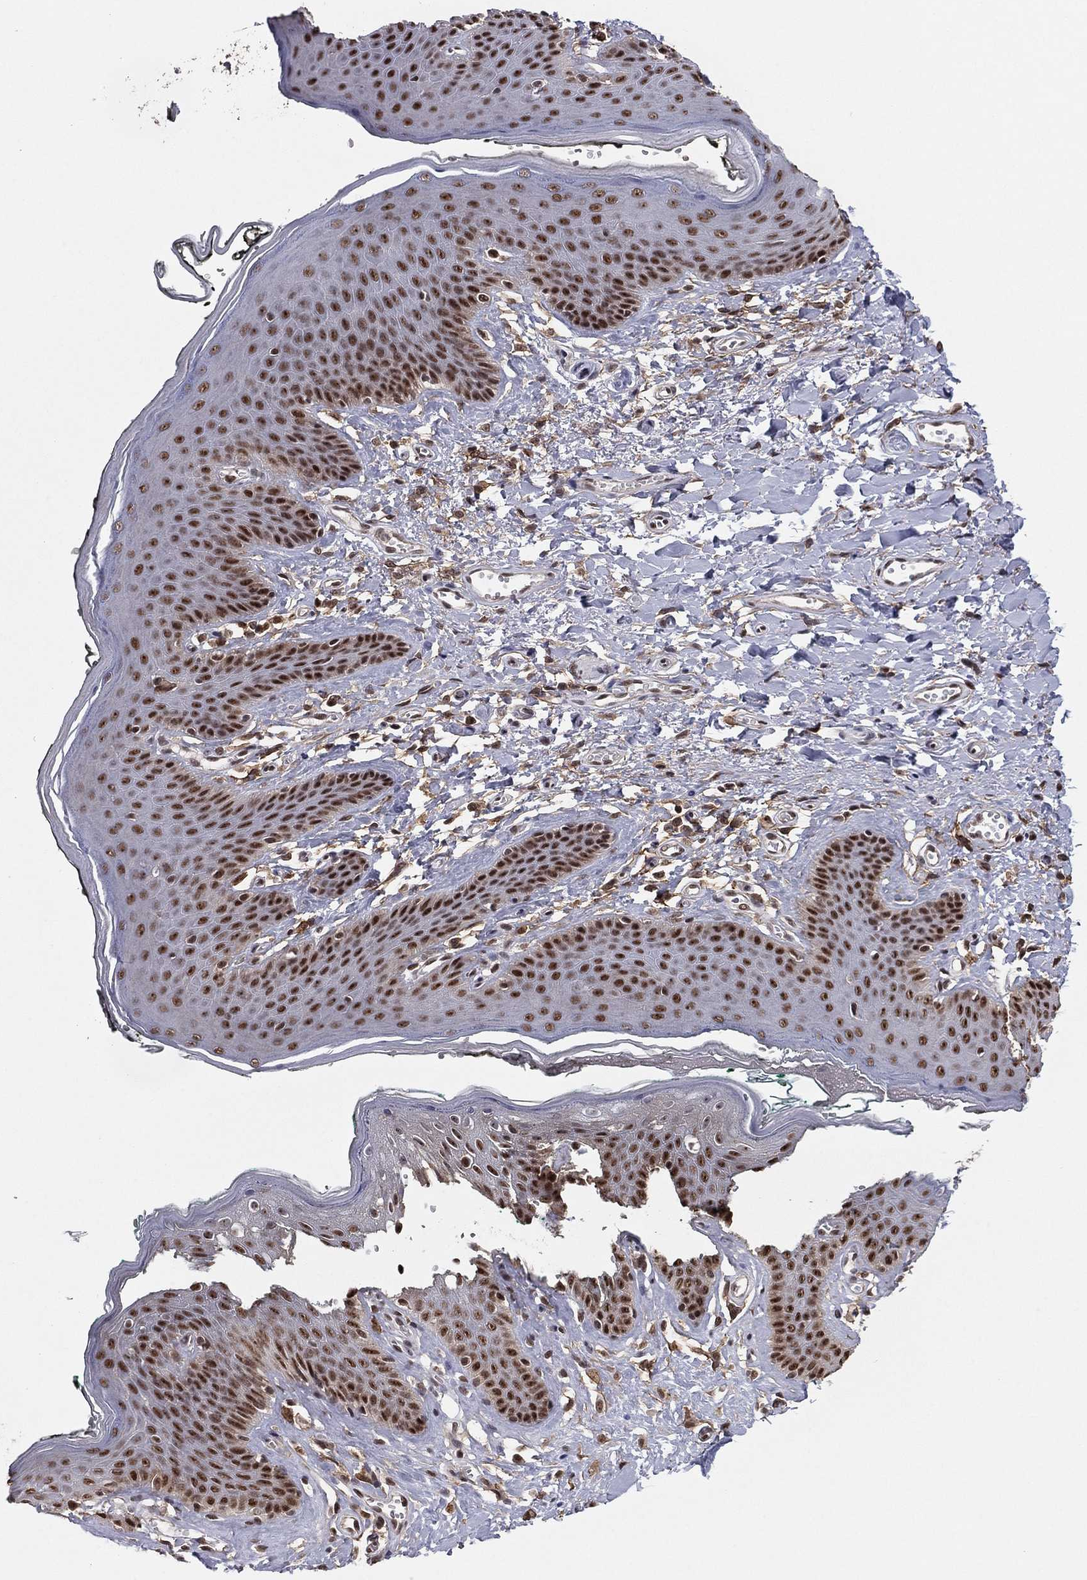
{"staining": {"intensity": "strong", "quantity": "25%-75%", "location": "nuclear"}, "tissue": "vagina", "cell_type": "Squamous epithelial cells", "image_type": "normal", "snomed": [{"axis": "morphology", "description": "Normal tissue, NOS"}, {"axis": "topography", "description": "Vagina"}], "caption": "Vagina stained with immunohistochemistry shows strong nuclear staining in approximately 25%-75% of squamous epithelial cells.", "gene": "GPALPP1", "patient": {"sex": "female", "age": 66}}